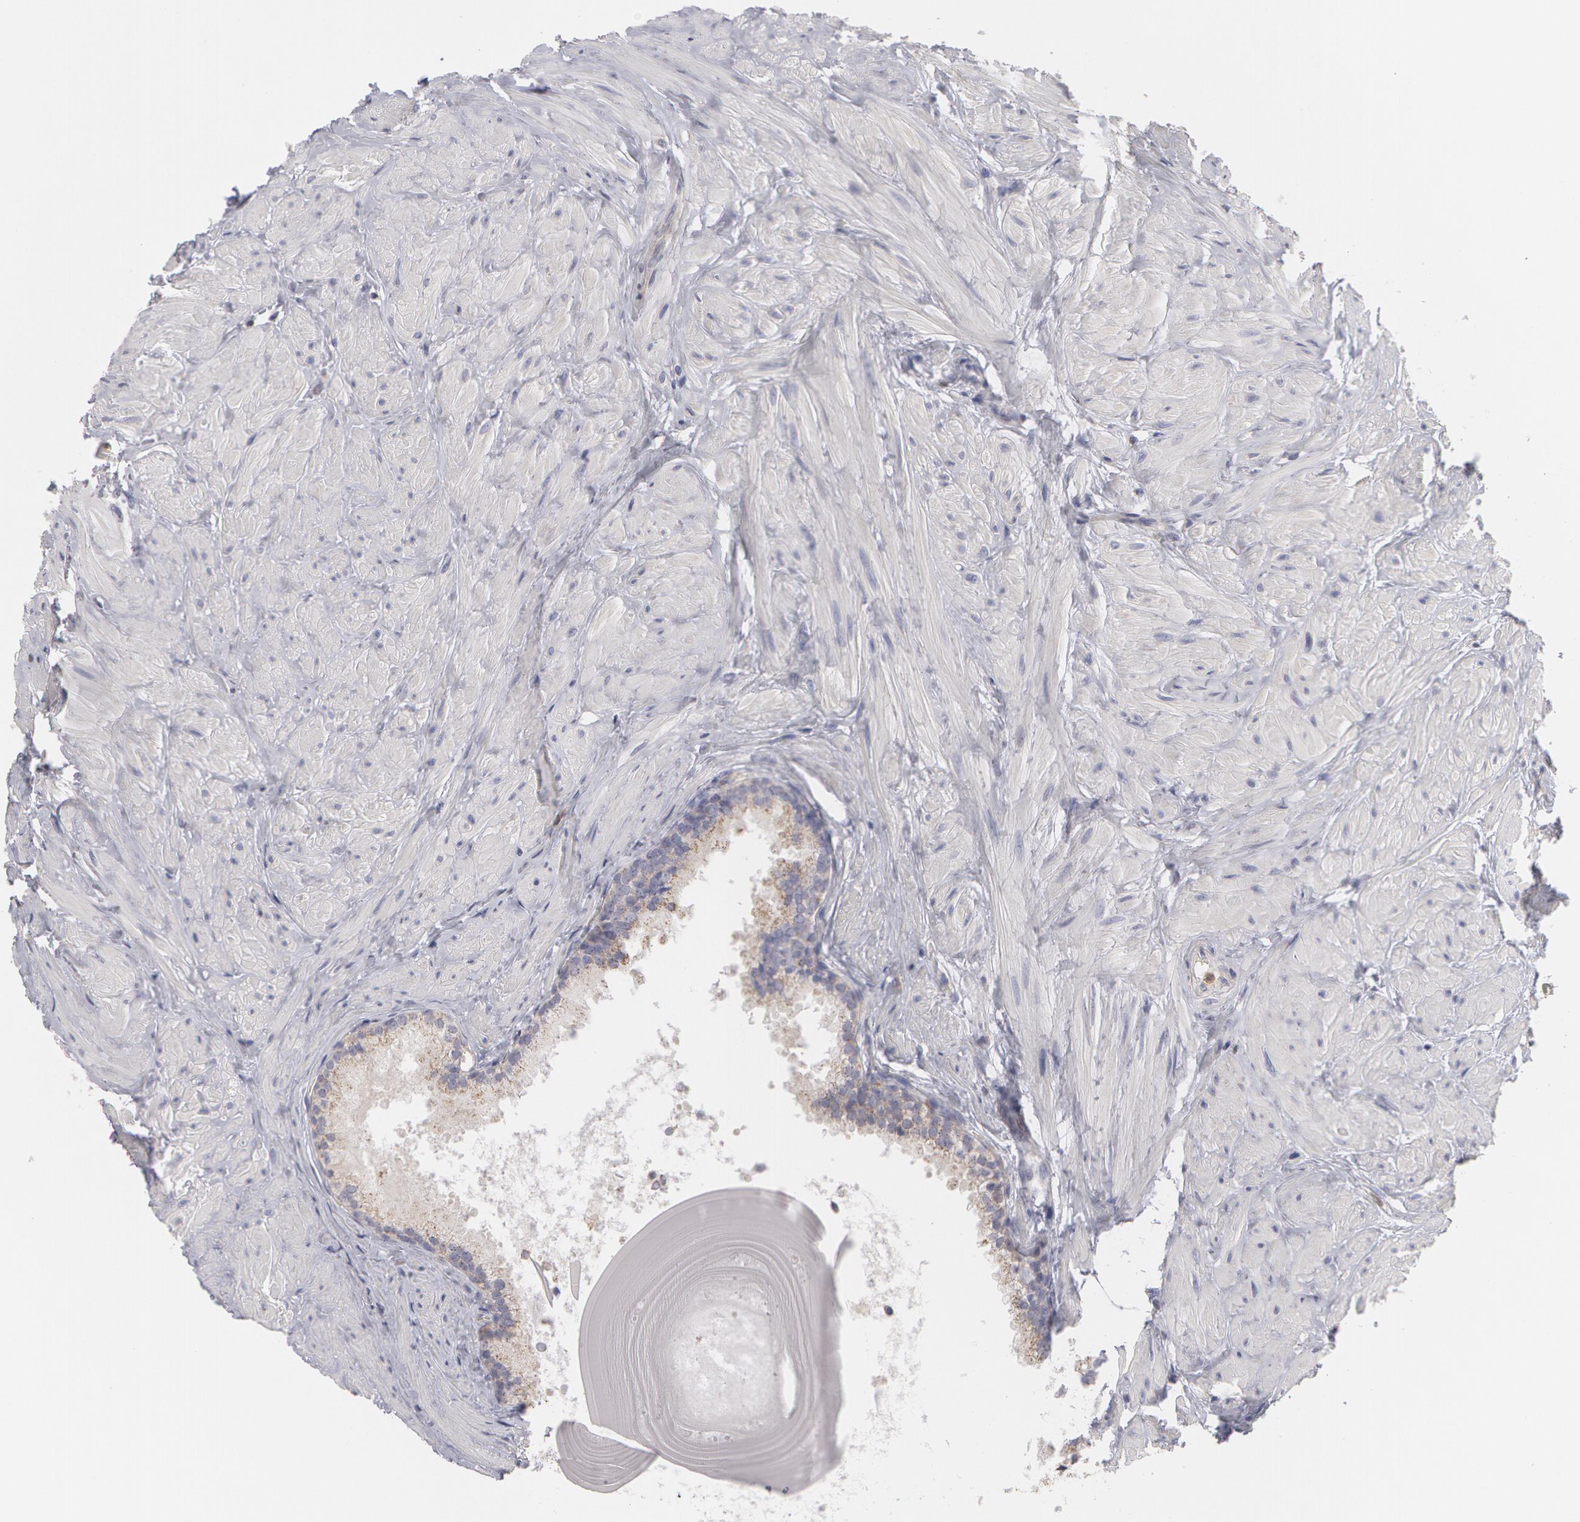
{"staining": {"intensity": "moderate", "quantity": ">75%", "location": "cytoplasmic/membranous"}, "tissue": "prostate", "cell_type": "Glandular cells", "image_type": "normal", "snomed": [{"axis": "morphology", "description": "Normal tissue, NOS"}, {"axis": "topography", "description": "Prostate"}], "caption": "Protein positivity by immunohistochemistry exhibits moderate cytoplasmic/membranous positivity in approximately >75% of glandular cells in unremarkable prostate. Nuclei are stained in blue.", "gene": "CAT", "patient": {"sex": "male", "age": 65}}